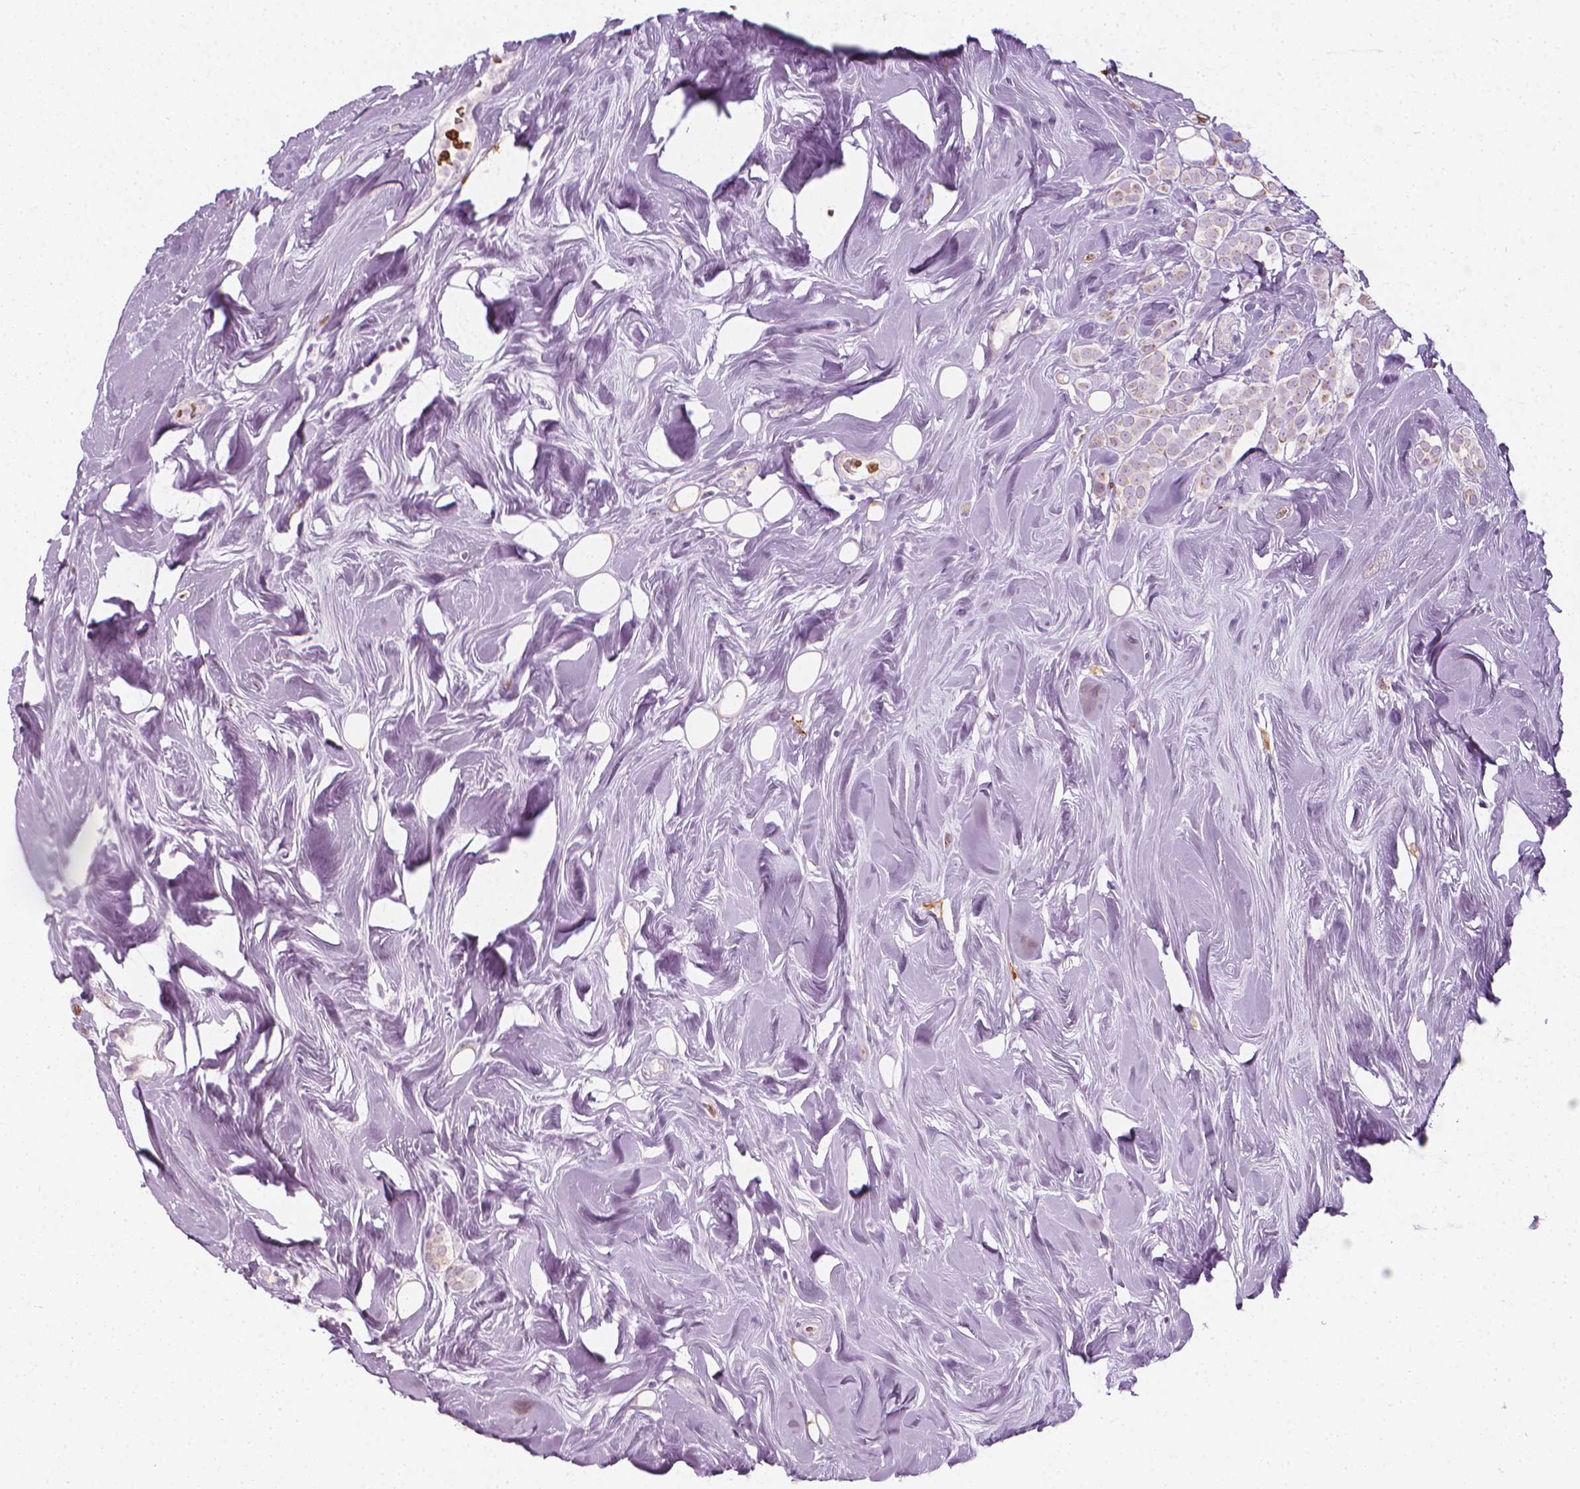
{"staining": {"intensity": "negative", "quantity": "none", "location": "none"}, "tissue": "breast cancer", "cell_type": "Tumor cells", "image_type": "cancer", "snomed": [{"axis": "morphology", "description": "Lobular carcinoma"}, {"axis": "topography", "description": "Breast"}], "caption": "Lobular carcinoma (breast) was stained to show a protein in brown. There is no significant staining in tumor cells. (IHC, brightfield microscopy, high magnification).", "gene": "CES1", "patient": {"sex": "female", "age": 49}}